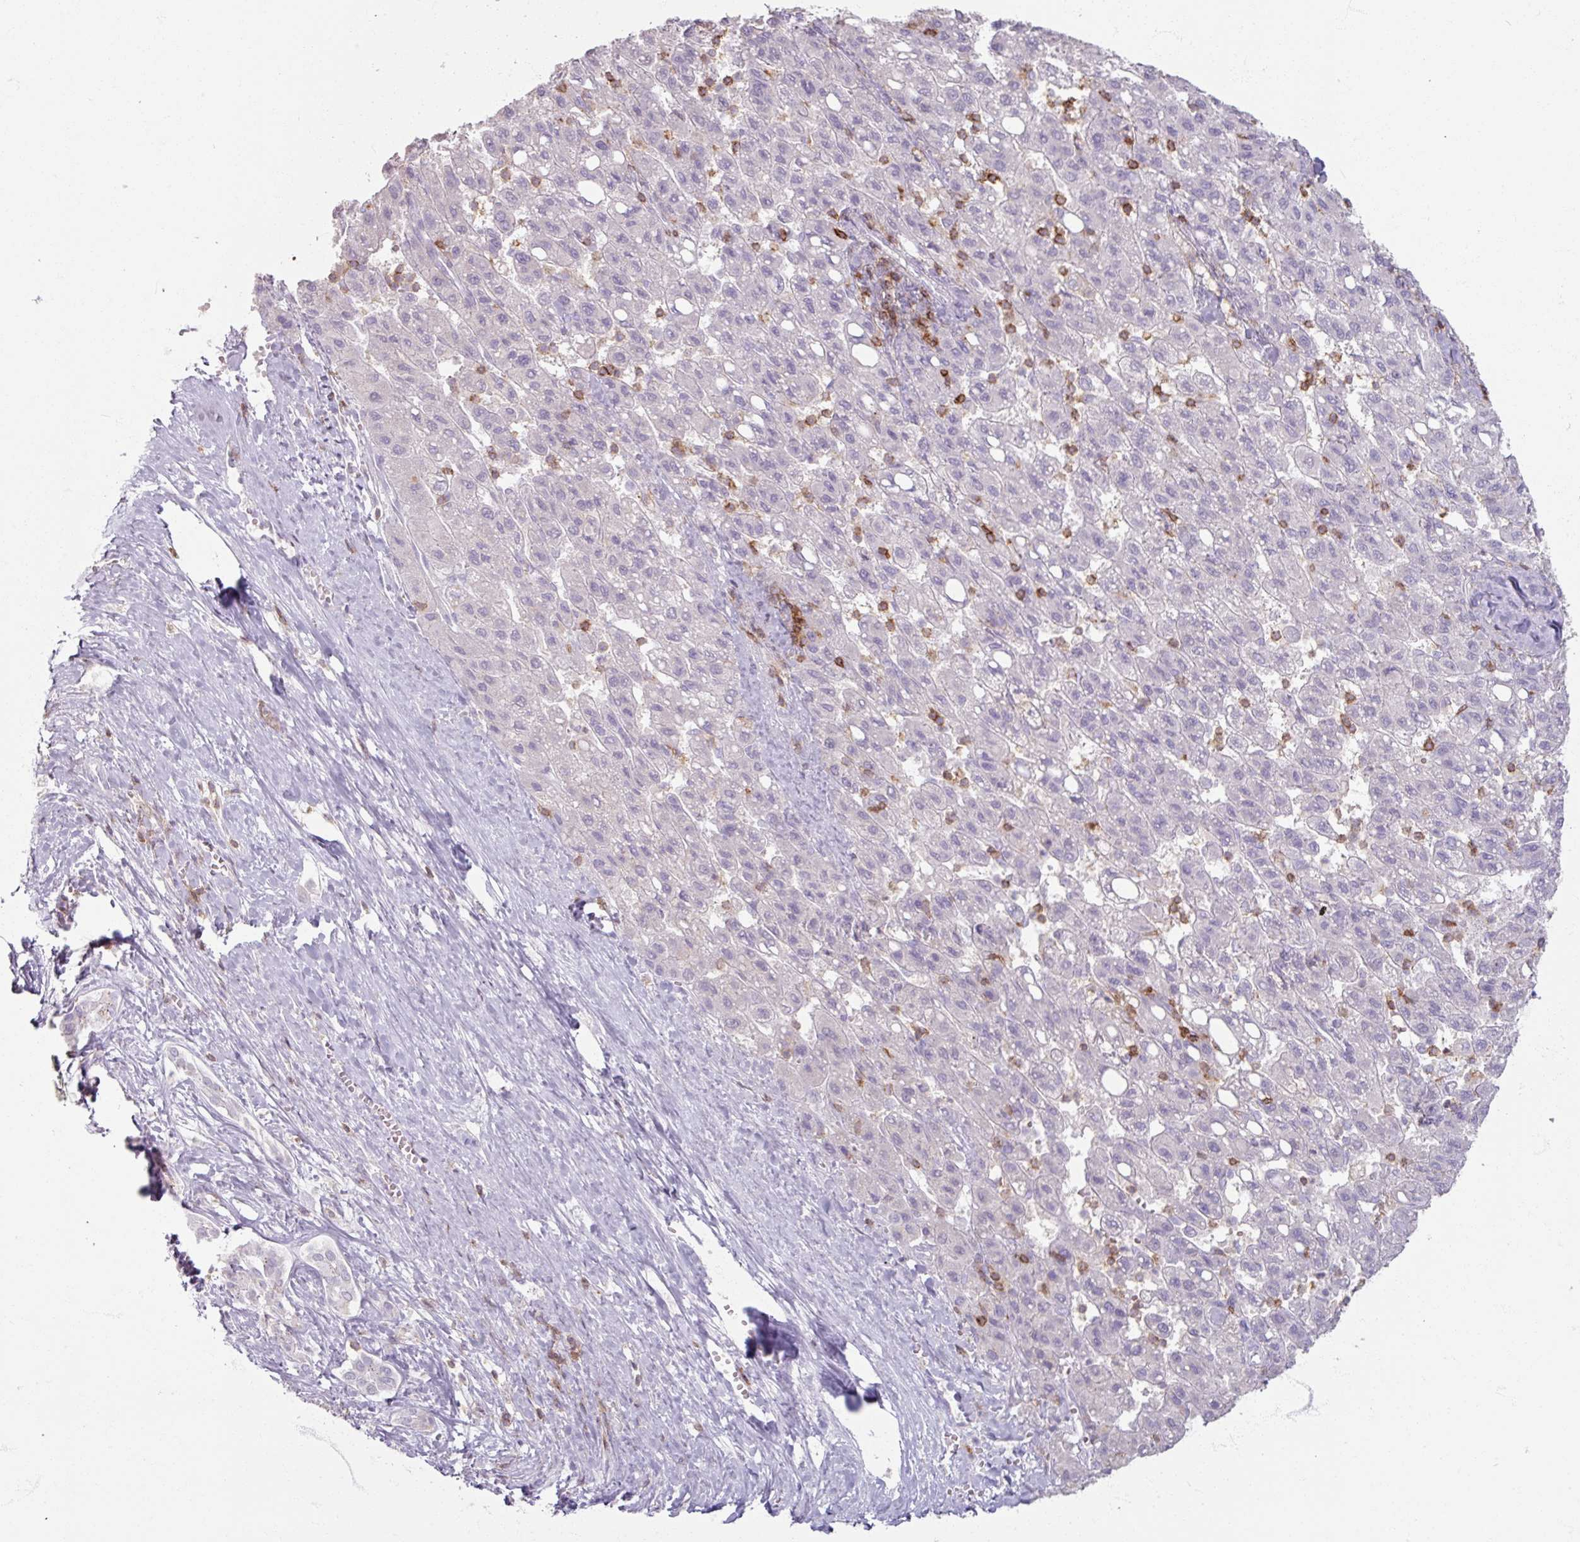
{"staining": {"intensity": "negative", "quantity": "none", "location": "none"}, "tissue": "liver cancer", "cell_type": "Tumor cells", "image_type": "cancer", "snomed": [{"axis": "morphology", "description": "Carcinoma, Hepatocellular, NOS"}, {"axis": "topography", "description": "Liver"}], "caption": "A photomicrograph of hepatocellular carcinoma (liver) stained for a protein shows no brown staining in tumor cells. (Stains: DAB (3,3'-diaminobenzidine) immunohistochemistry (IHC) with hematoxylin counter stain, Microscopy: brightfield microscopy at high magnification).", "gene": "PTPRC", "patient": {"sex": "female", "age": 82}}